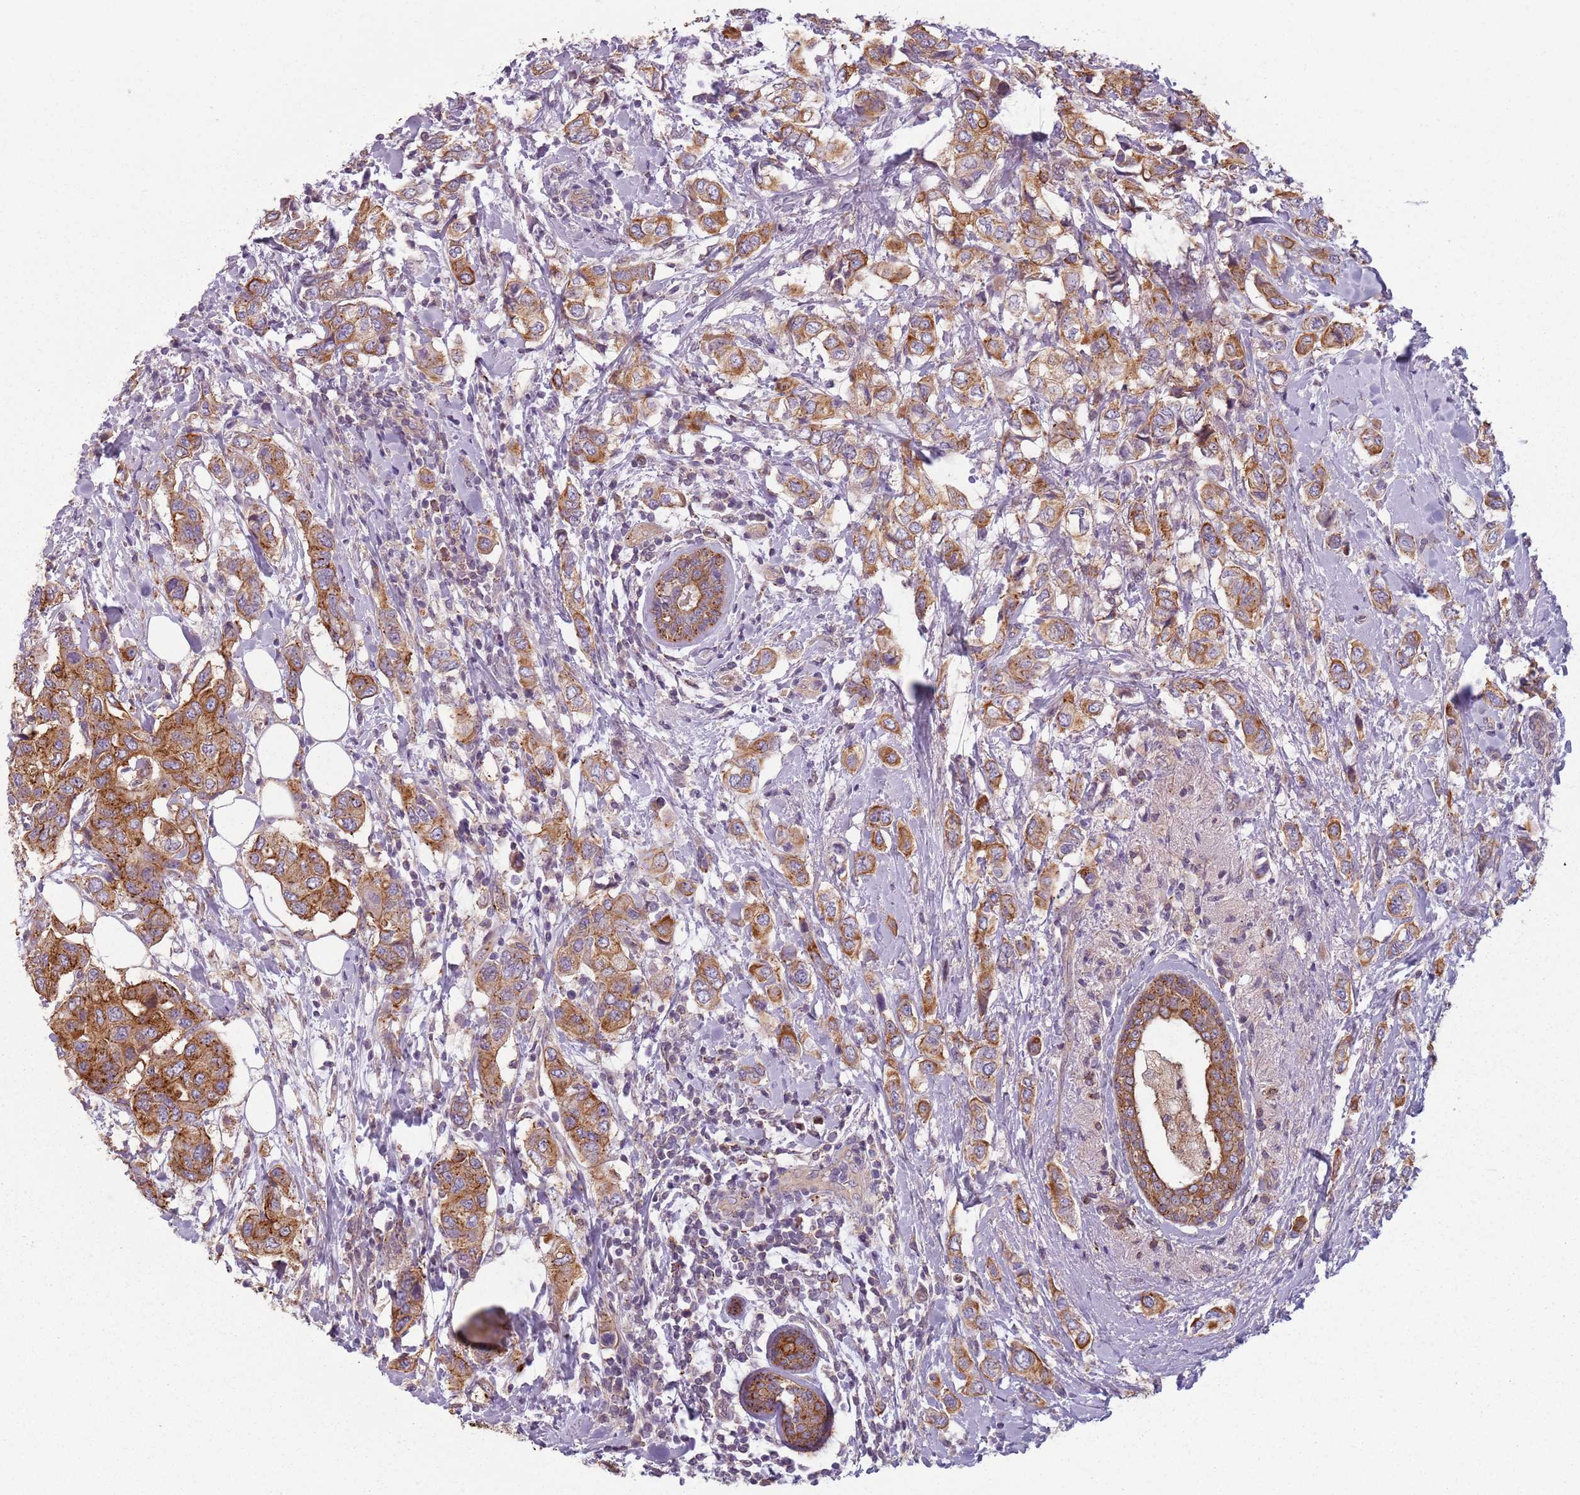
{"staining": {"intensity": "strong", "quantity": ">75%", "location": "cytoplasmic/membranous"}, "tissue": "breast cancer", "cell_type": "Tumor cells", "image_type": "cancer", "snomed": [{"axis": "morphology", "description": "Lobular carcinoma"}, {"axis": "topography", "description": "Breast"}], "caption": "This histopathology image reveals breast cancer (lobular carcinoma) stained with immunohistochemistry (IHC) to label a protein in brown. The cytoplasmic/membranous of tumor cells show strong positivity for the protein. Nuclei are counter-stained blue.", "gene": "TLCD2", "patient": {"sex": "female", "age": 51}}